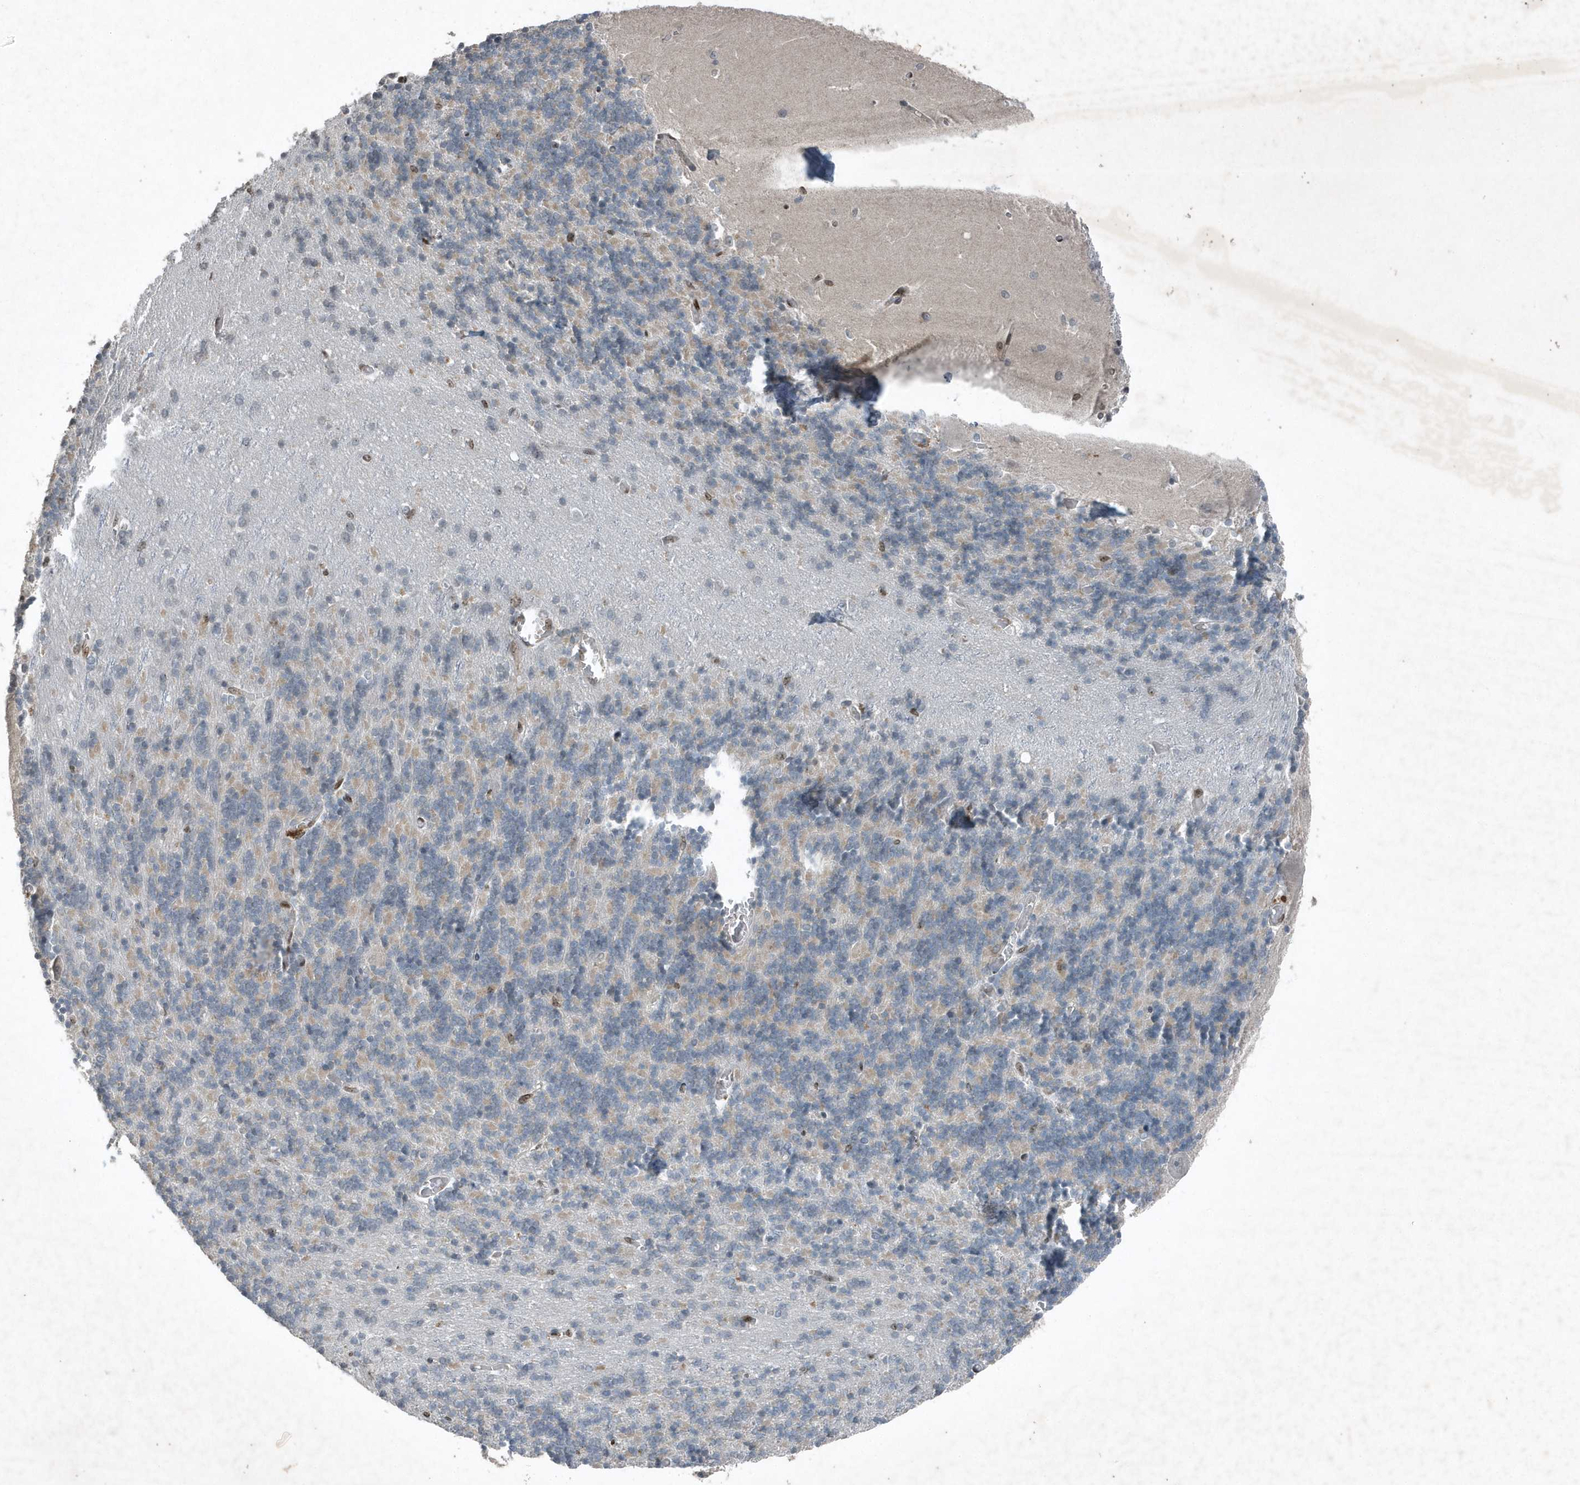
{"staining": {"intensity": "weak", "quantity": "25%-75%", "location": "cytoplasmic/membranous"}, "tissue": "cerebellum", "cell_type": "Cells in granular layer", "image_type": "normal", "snomed": [{"axis": "morphology", "description": "Normal tissue, NOS"}, {"axis": "topography", "description": "Cerebellum"}], "caption": "This micrograph reveals immunohistochemistry (IHC) staining of benign cerebellum, with low weak cytoplasmic/membranous expression in approximately 25%-75% of cells in granular layer.", "gene": "QTRT2", "patient": {"sex": "male", "age": 37}}